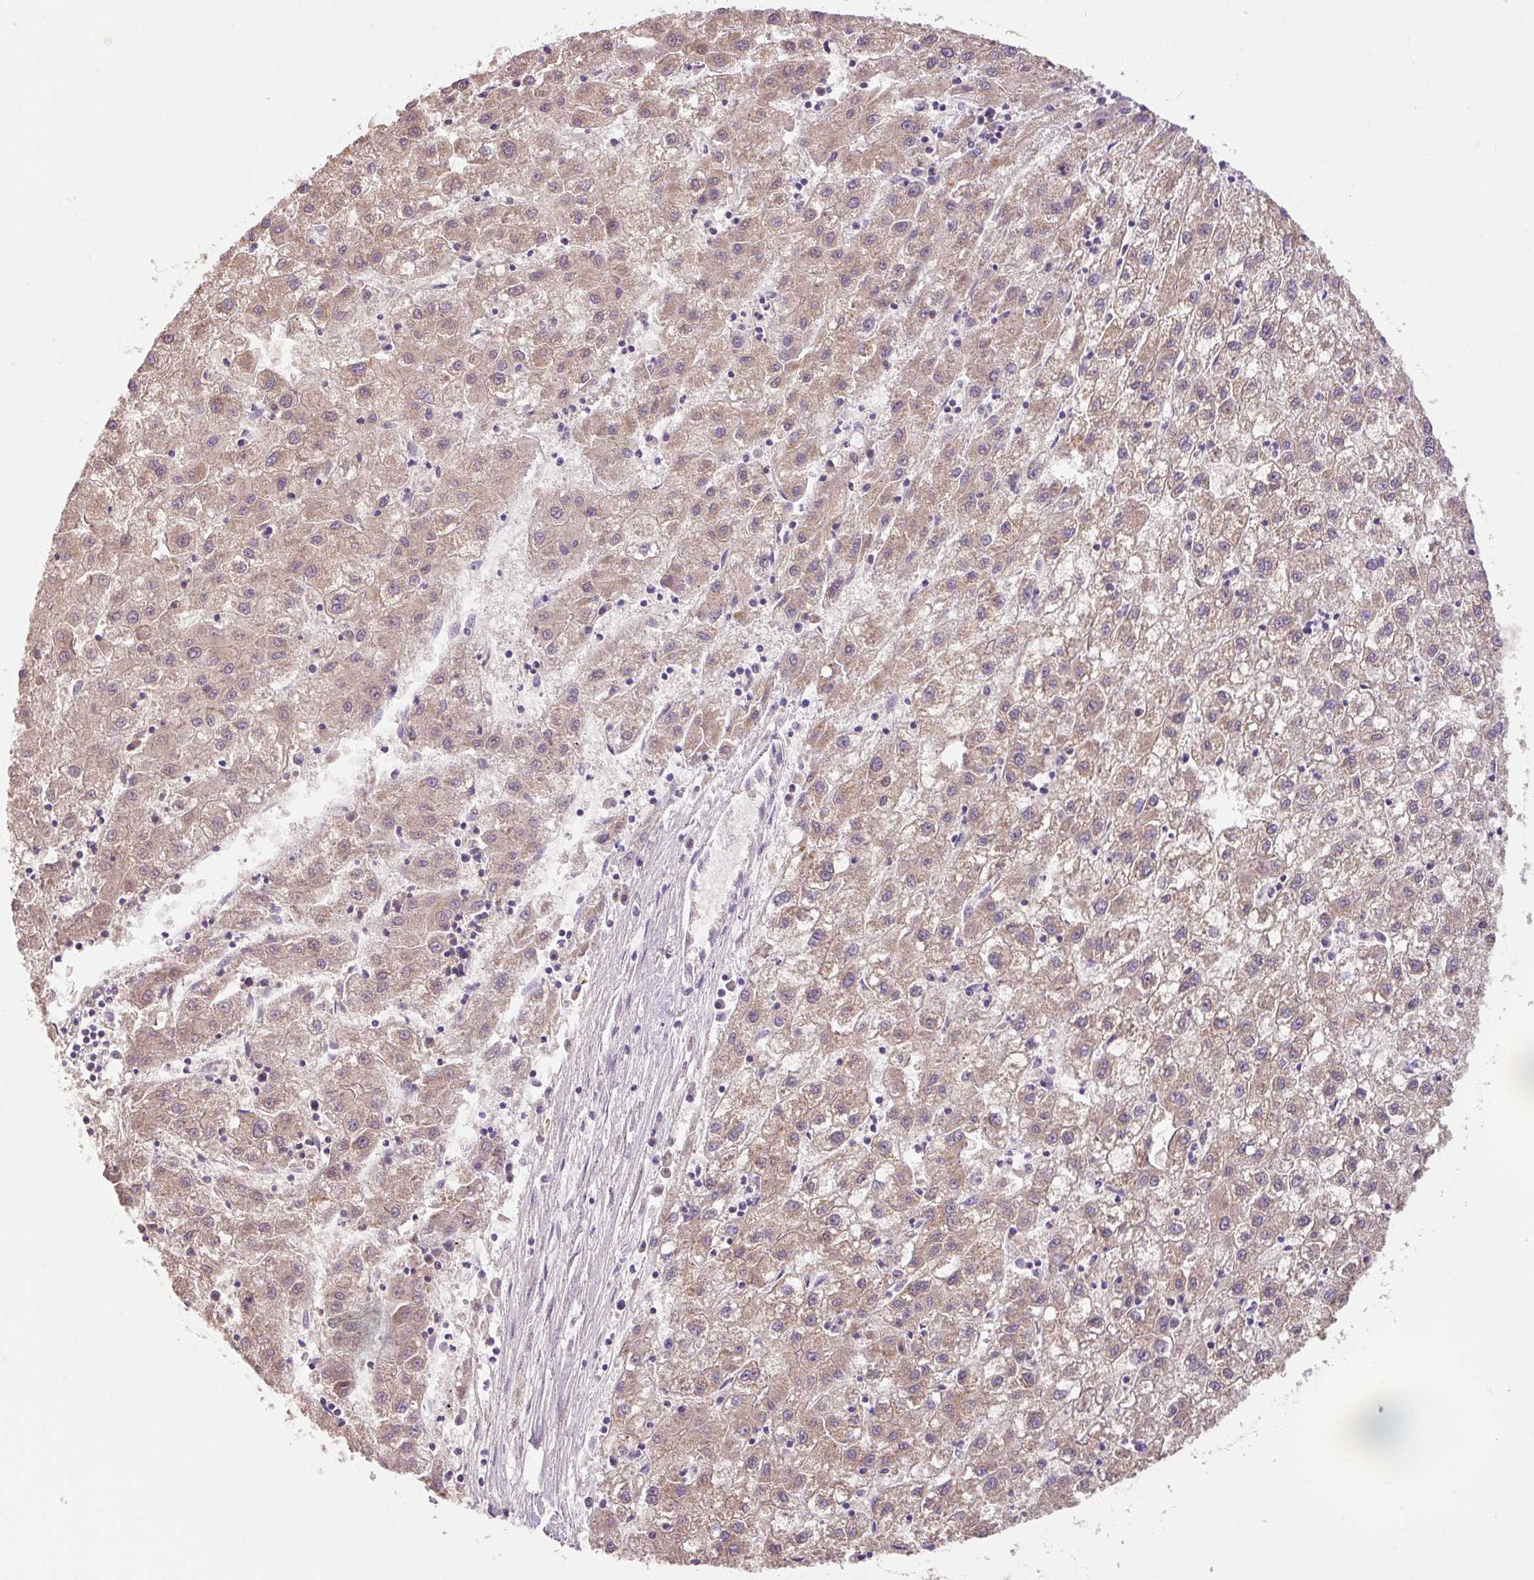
{"staining": {"intensity": "moderate", "quantity": ">75%", "location": "cytoplasmic/membranous"}, "tissue": "liver cancer", "cell_type": "Tumor cells", "image_type": "cancer", "snomed": [{"axis": "morphology", "description": "Carcinoma, Hepatocellular, NOS"}, {"axis": "topography", "description": "Liver"}], "caption": "Immunohistochemical staining of human liver hepatocellular carcinoma shows medium levels of moderate cytoplasmic/membranous staining in approximately >75% of tumor cells. The staining is performed using DAB (3,3'-diaminobenzidine) brown chromogen to label protein expression. The nuclei are counter-stained blue using hematoxylin.", "gene": "SARS2", "patient": {"sex": "male", "age": 72}}